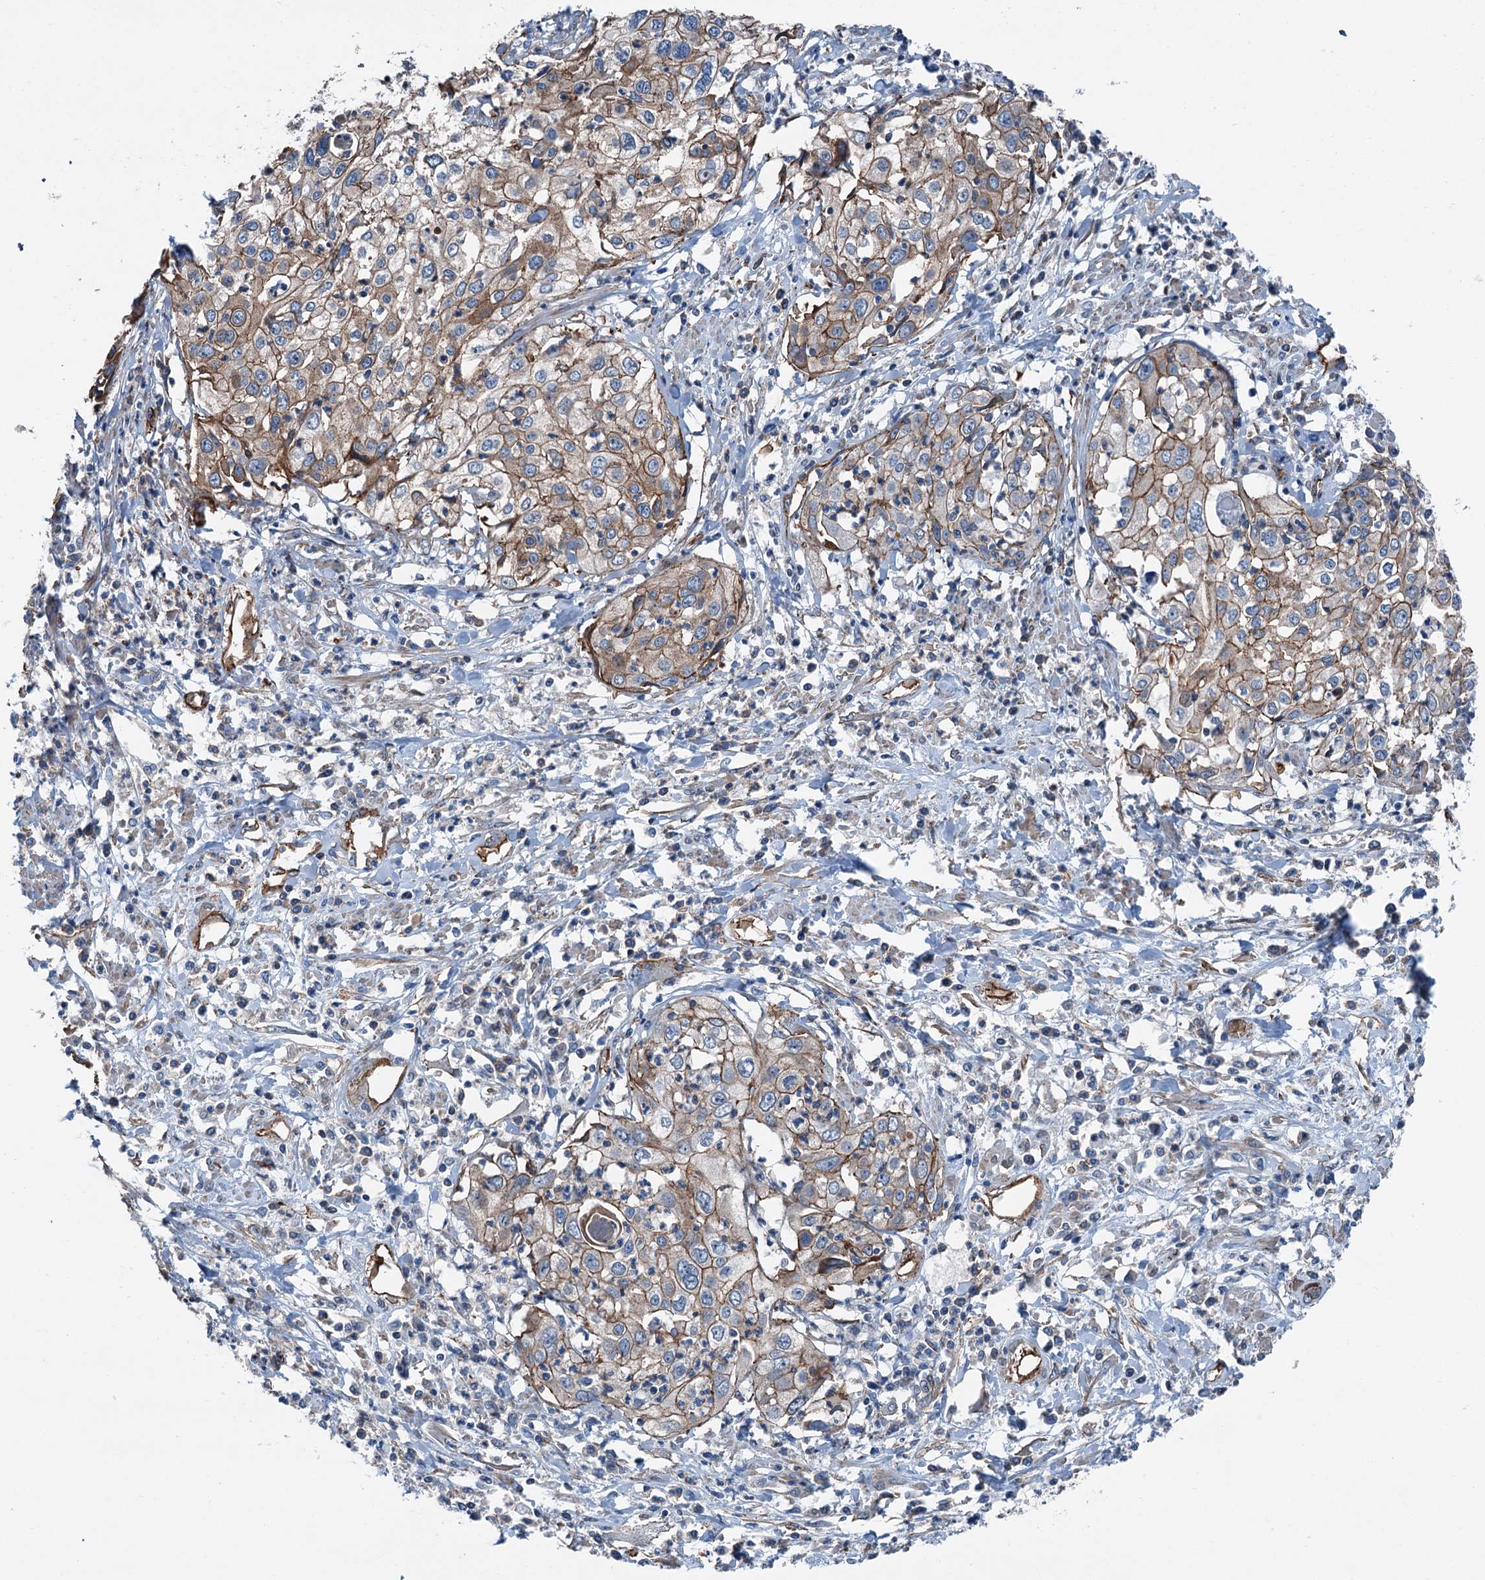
{"staining": {"intensity": "moderate", "quantity": ">75%", "location": "cytoplasmic/membranous"}, "tissue": "cervical cancer", "cell_type": "Tumor cells", "image_type": "cancer", "snomed": [{"axis": "morphology", "description": "Squamous cell carcinoma, NOS"}, {"axis": "topography", "description": "Cervix"}], "caption": "The image demonstrates staining of squamous cell carcinoma (cervical), revealing moderate cytoplasmic/membranous protein positivity (brown color) within tumor cells.", "gene": "NMRAL1", "patient": {"sex": "female", "age": 31}}